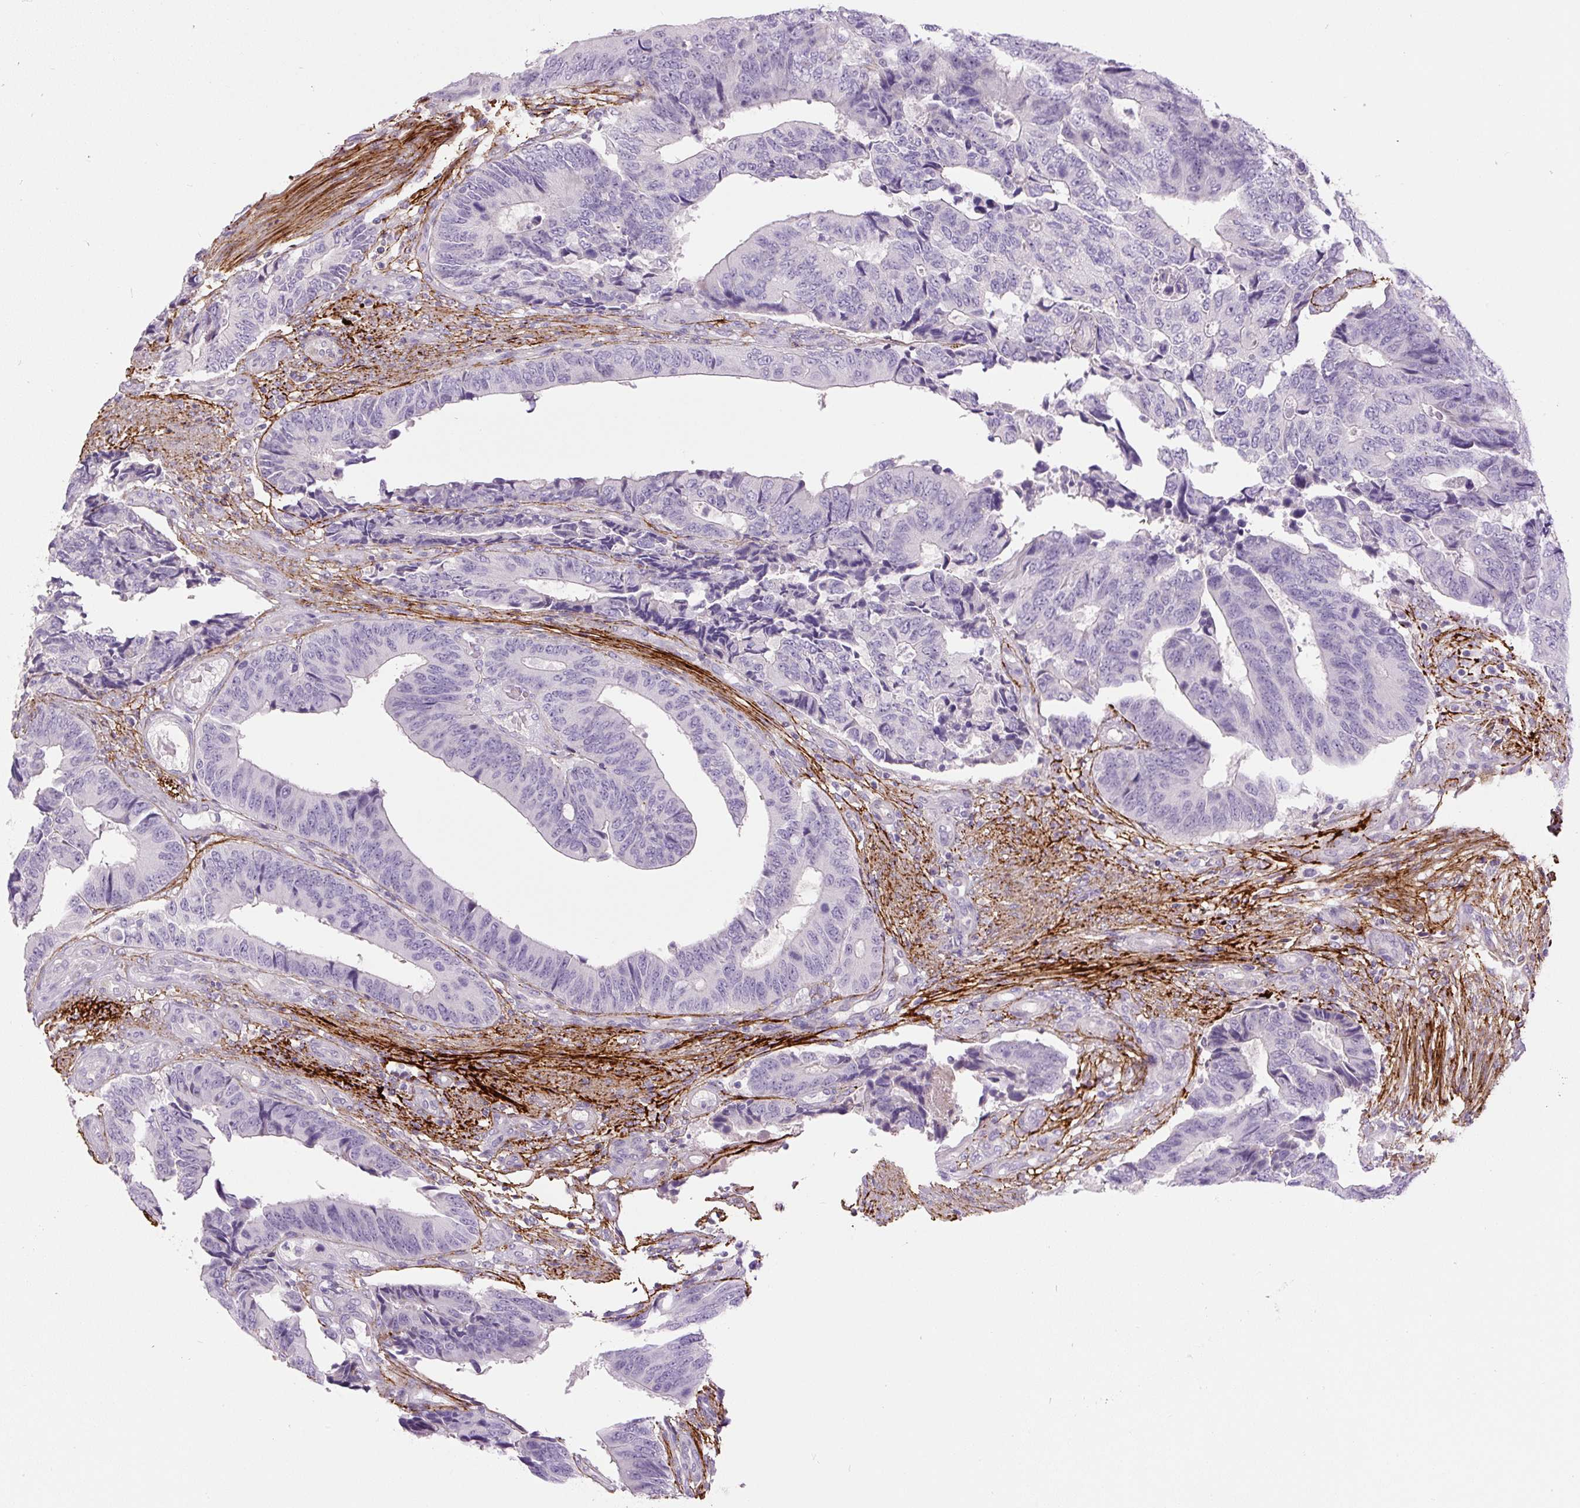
{"staining": {"intensity": "negative", "quantity": "none", "location": "none"}, "tissue": "colorectal cancer", "cell_type": "Tumor cells", "image_type": "cancer", "snomed": [{"axis": "morphology", "description": "Adenocarcinoma, NOS"}, {"axis": "topography", "description": "Colon"}], "caption": "High magnification brightfield microscopy of colorectal adenocarcinoma stained with DAB (3,3'-diaminobenzidine) (brown) and counterstained with hematoxylin (blue): tumor cells show no significant staining. (Brightfield microscopy of DAB immunohistochemistry at high magnification).", "gene": "FBN1", "patient": {"sex": "male", "age": 87}}